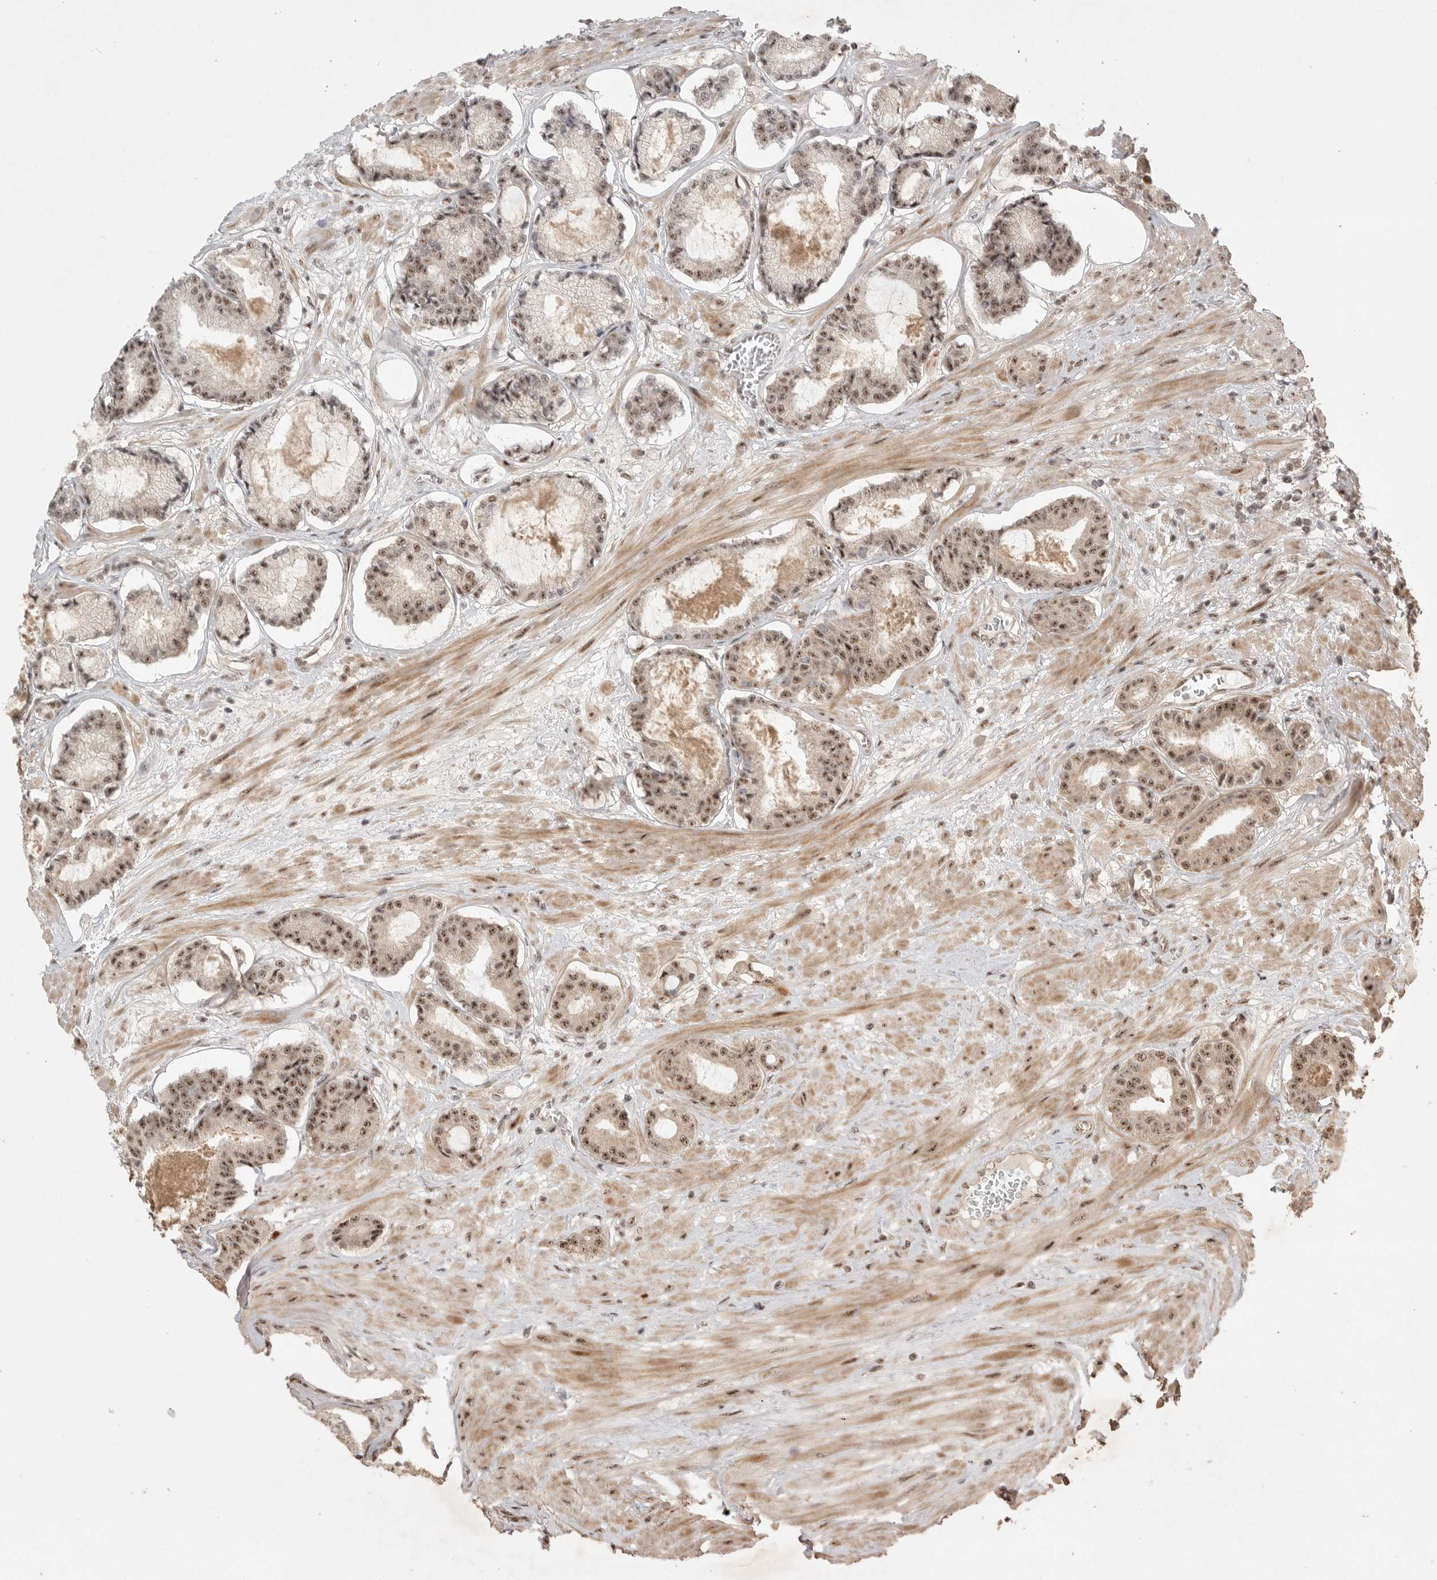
{"staining": {"intensity": "moderate", "quantity": ">75%", "location": "nuclear"}, "tissue": "prostate cancer", "cell_type": "Tumor cells", "image_type": "cancer", "snomed": [{"axis": "morphology", "description": "Adenocarcinoma, Low grade"}, {"axis": "topography", "description": "Prostate"}], "caption": "A high-resolution image shows immunohistochemistry staining of adenocarcinoma (low-grade) (prostate), which exhibits moderate nuclear staining in about >75% of tumor cells.", "gene": "POMP", "patient": {"sex": "male", "age": 60}}